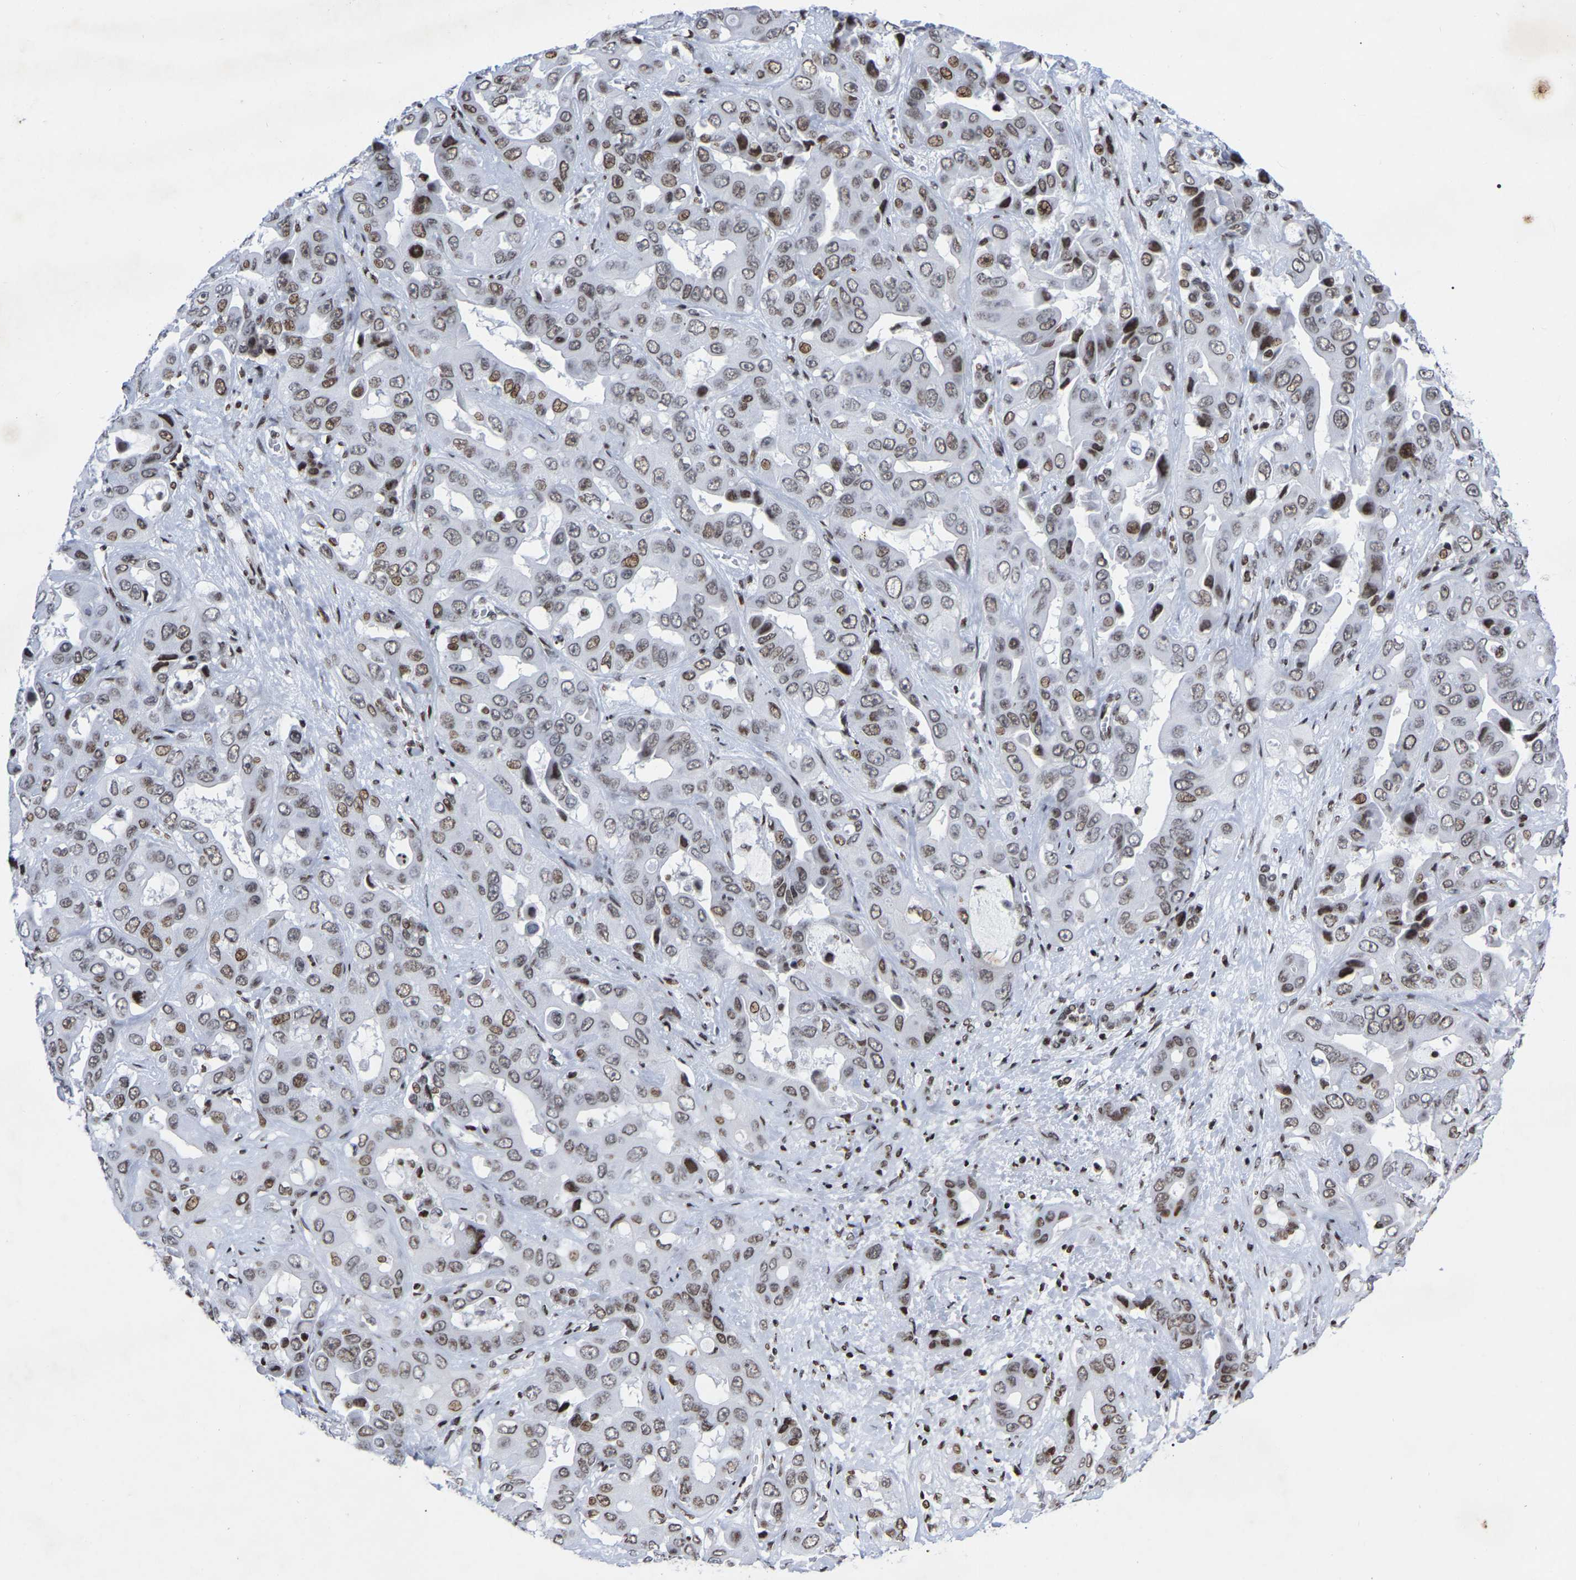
{"staining": {"intensity": "moderate", "quantity": "25%-75%", "location": "nuclear"}, "tissue": "liver cancer", "cell_type": "Tumor cells", "image_type": "cancer", "snomed": [{"axis": "morphology", "description": "Cholangiocarcinoma"}, {"axis": "topography", "description": "Liver"}], "caption": "The micrograph displays a brown stain indicating the presence of a protein in the nuclear of tumor cells in liver cancer (cholangiocarcinoma).", "gene": "PRCC", "patient": {"sex": "female", "age": 52}}